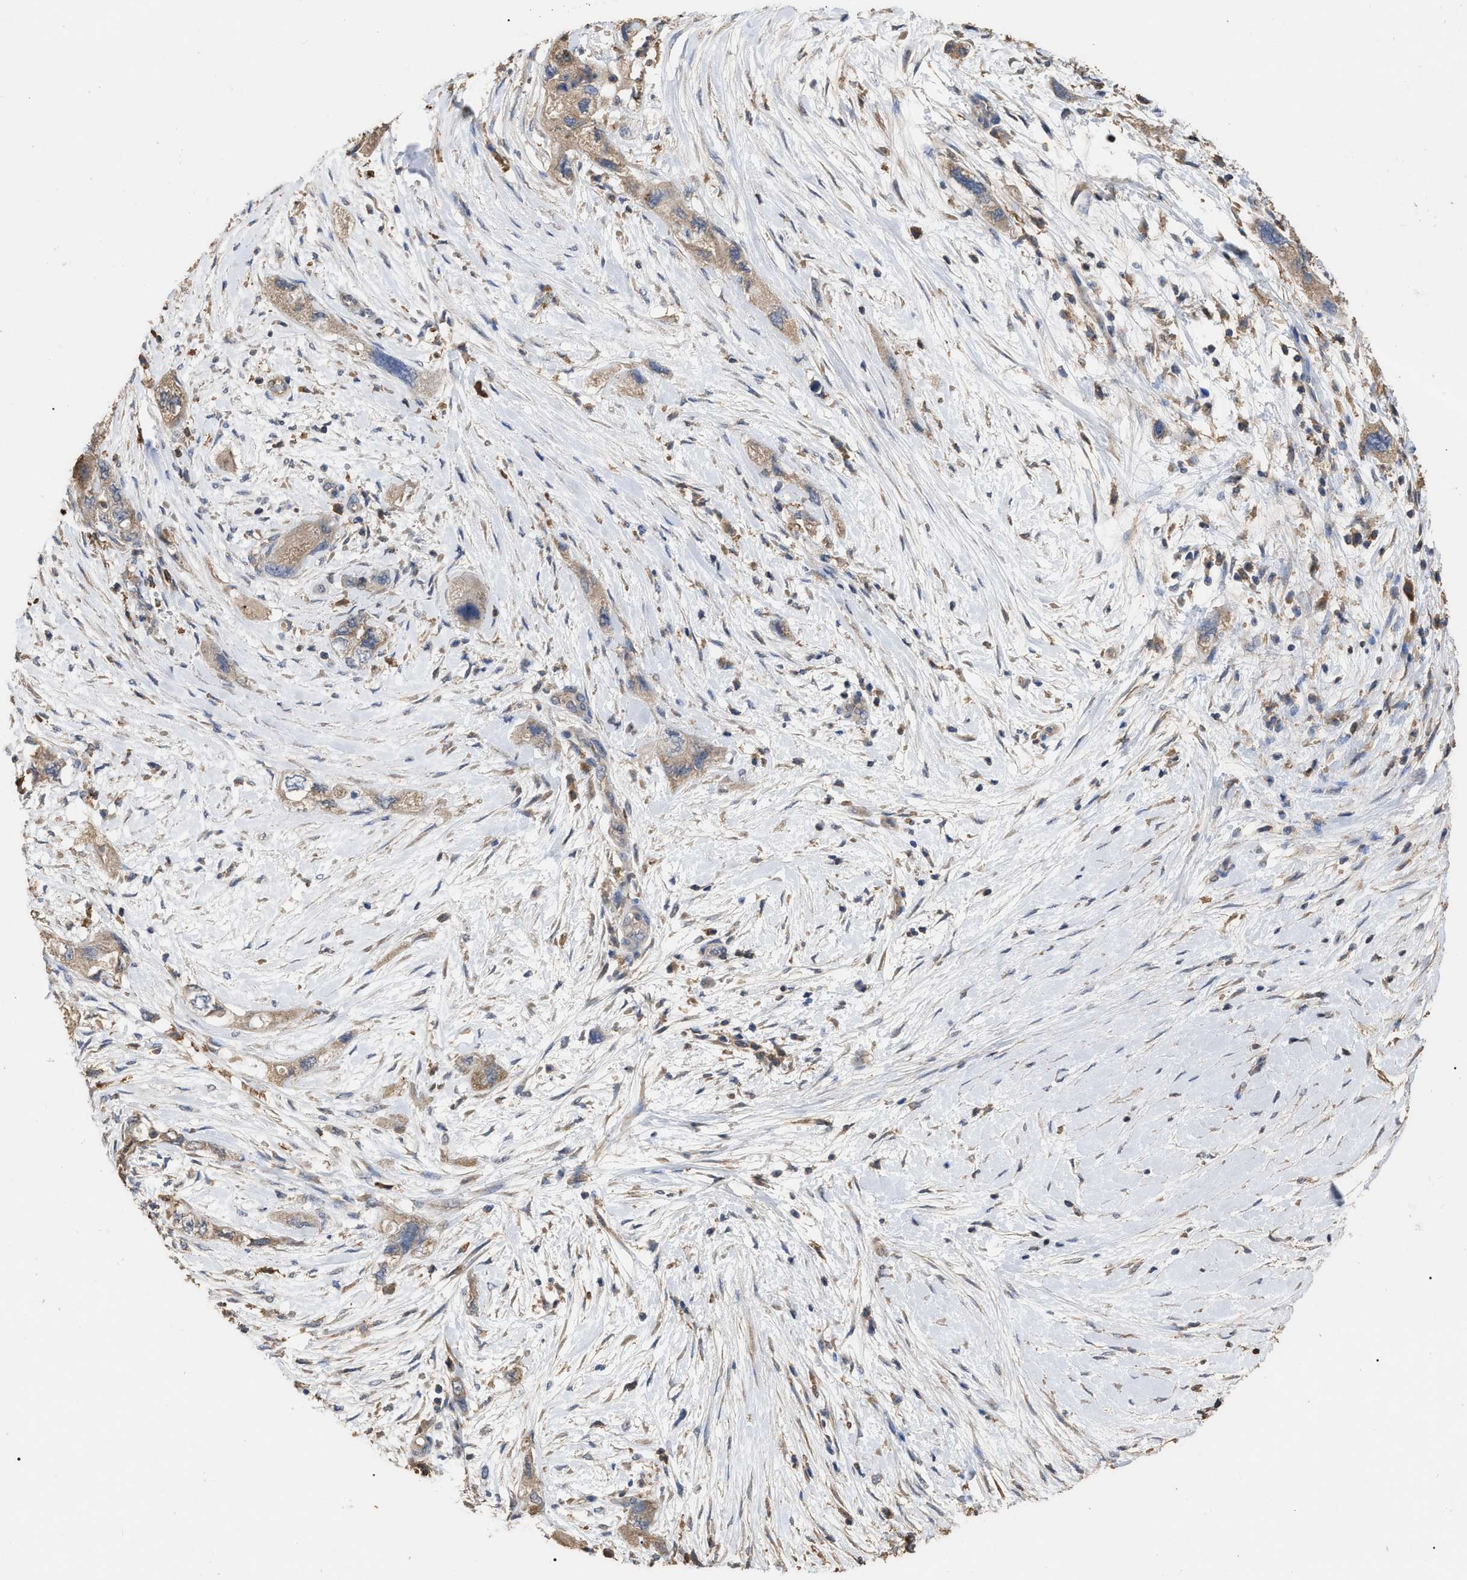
{"staining": {"intensity": "weak", "quantity": ">75%", "location": "cytoplasmic/membranous"}, "tissue": "pancreatic cancer", "cell_type": "Tumor cells", "image_type": "cancer", "snomed": [{"axis": "morphology", "description": "Adenocarcinoma, NOS"}, {"axis": "topography", "description": "Pancreas"}], "caption": "Pancreatic cancer stained for a protein displays weak cytoplasmic/membranous positivity in tumor cells.", "gene": "GPR179", "patient": {"sex": "female", "age": 73}}